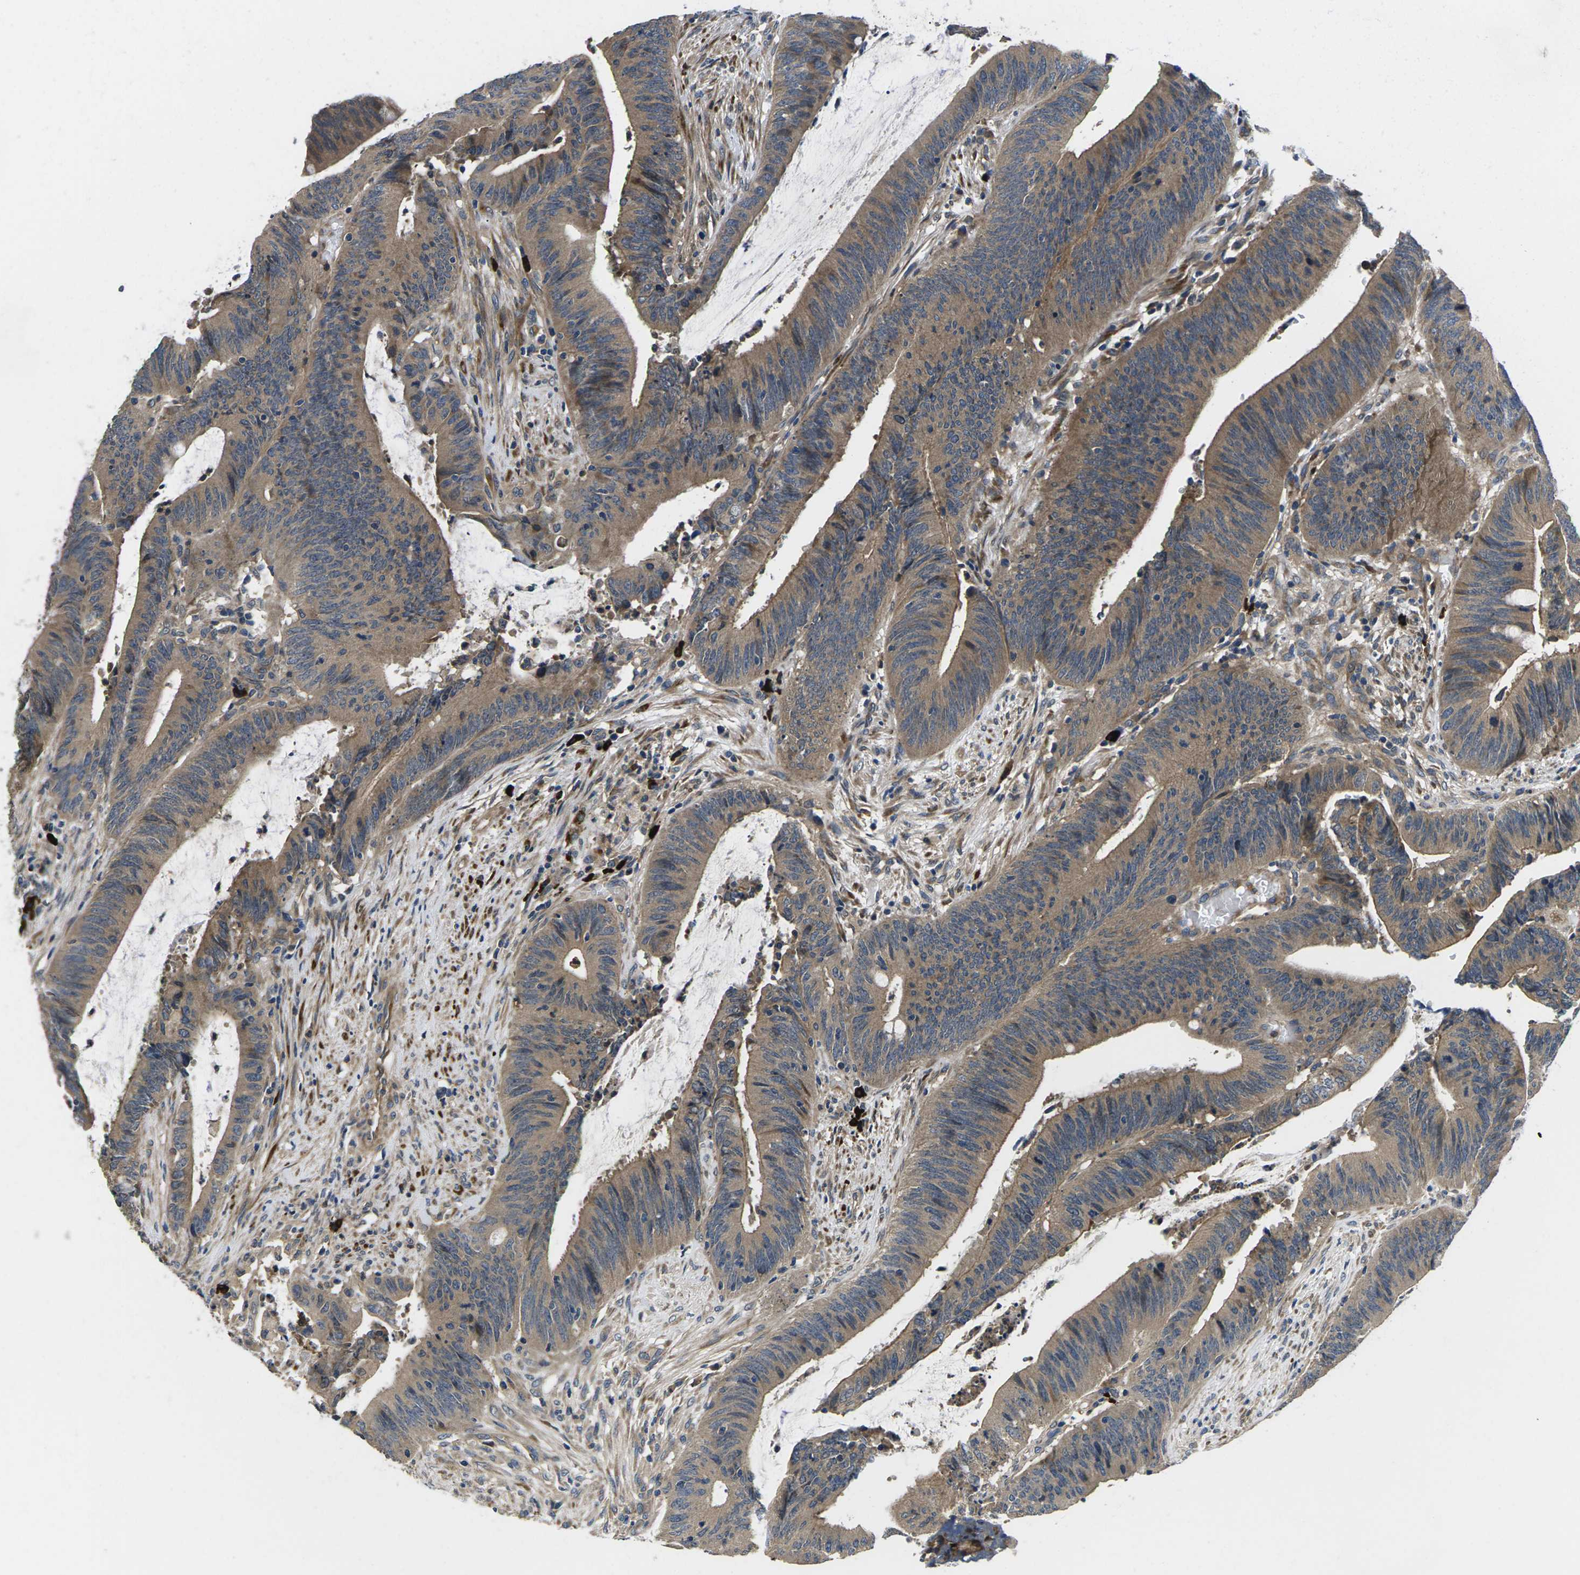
{"staining": {"intensity": "moderate", "quantity": ">75%", "location": "cytoplasmic/membranous"}, "tissue": "colorectal cancer", "cell_type": "Tumor cells", "image_type": "cancer", "snomed": [{"axis": "morphology", "description": "Normal tissue, NOS"}, {"axis": "morphology", "description": "Adenocarcinoma, NOS"}, {"axis": "topography", "description": "Rectum"}], "caption": "Colorectal cancer stained with DAB (3,3'-diaminobenzidine) immunohistochemistry exhibits medium levels of moderate cytoplasmic/membranous staining in approximately >75% of tumor cells.", "gene": "PLCE1", "patient": {"sex": "female", "age": 66}}